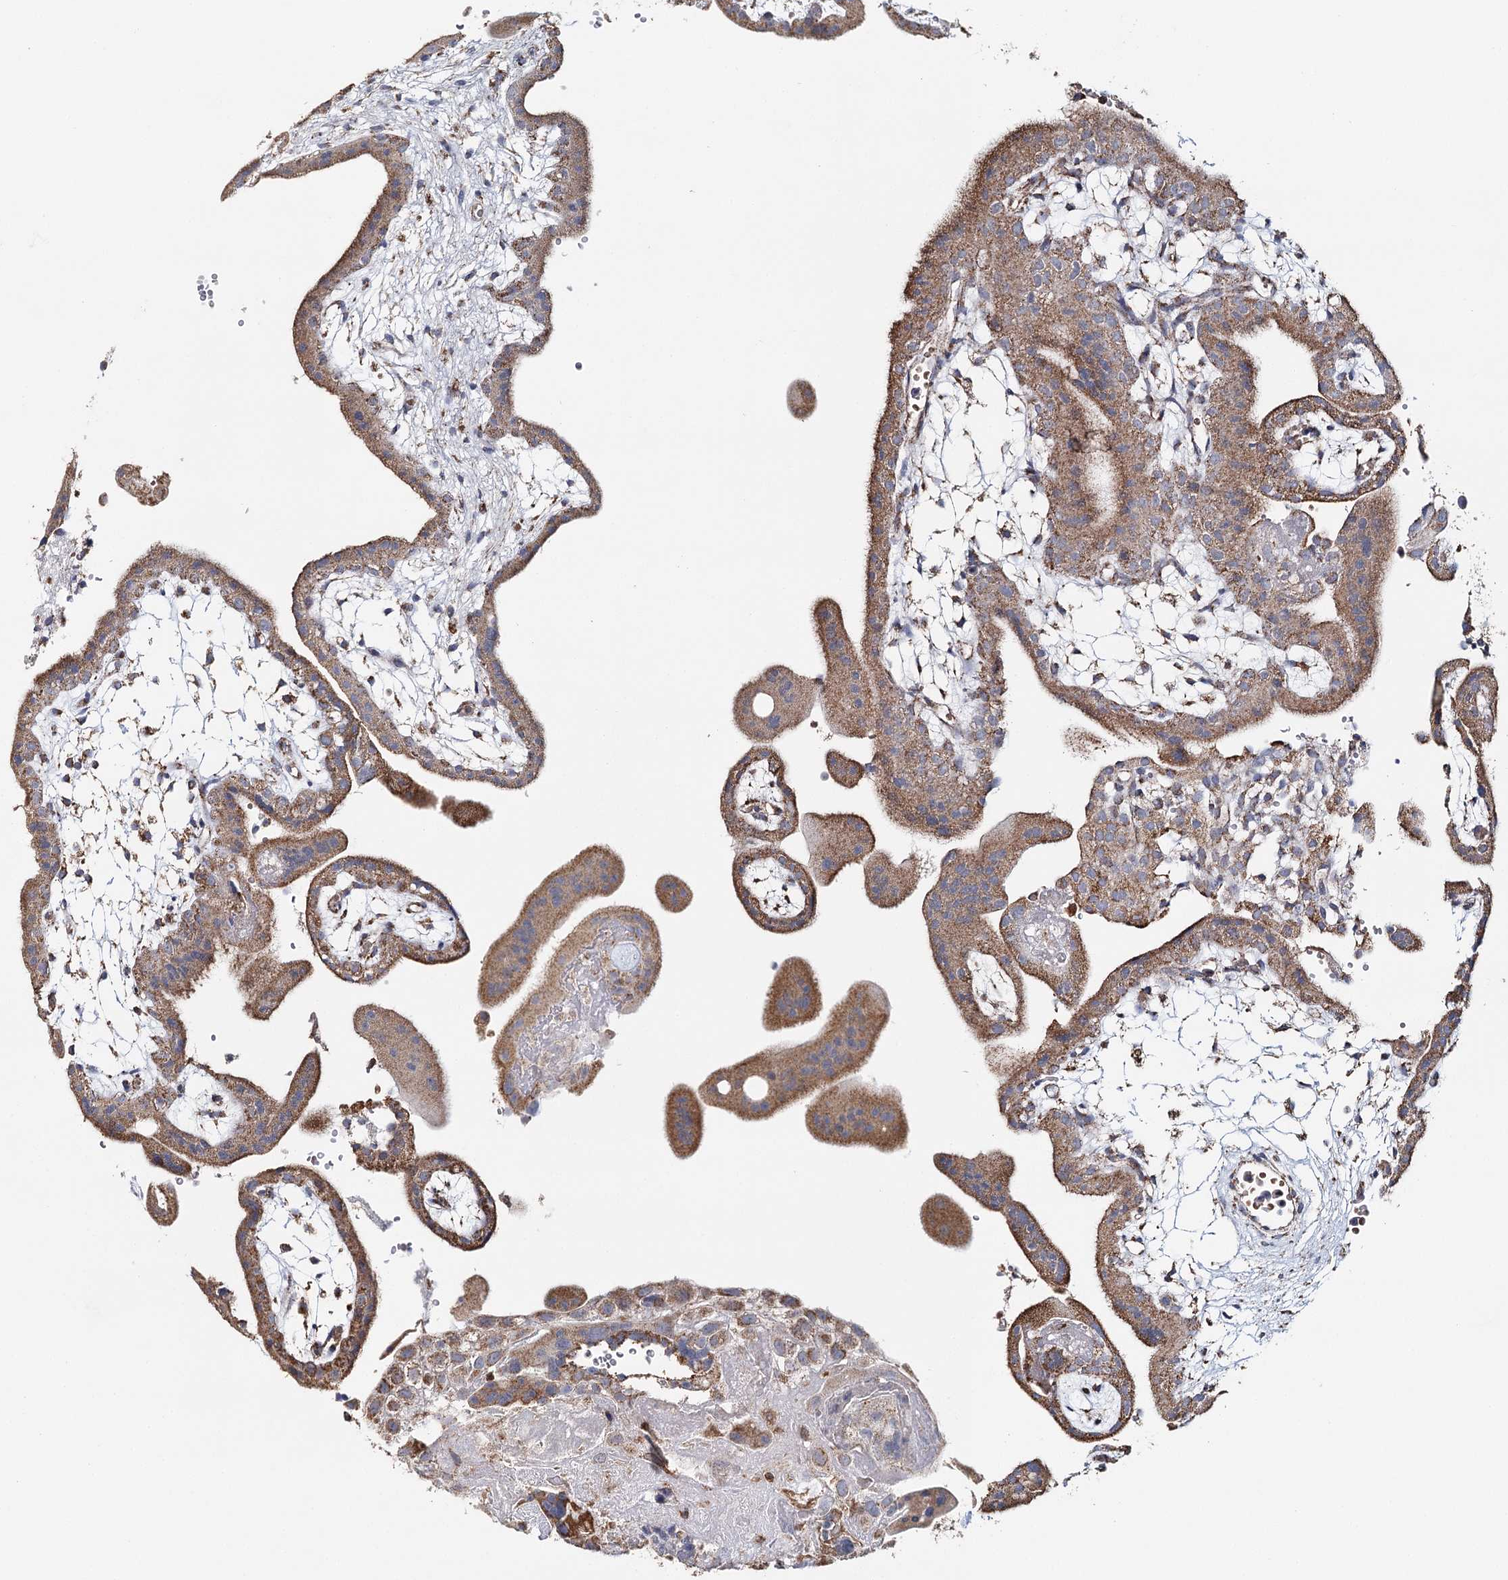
{"staining": {"intensity": "moderate", "quantity": ">75%", "location": "cytoplasmic/membranous"}, "tissue": "placenta", "cell_type": "Trophoblastic cells", "image_type": "normal", "snomed": [{"axis": "morphology", "description": "Normal tissue, NOS"}, {"axis": "topography", "description": "Placenta"}], "caption": "Protein analysis of benign placenta reveals moderate cytoplasmic/membranous expression in approximately >75% of trophoblastic cells. (DAB (3,3'-diaminobenzidine) IHC, brown staining for protein, blue staining for nuclei).", "gene": "MMP25", "patient": {"sex": "female", "age": 18}}